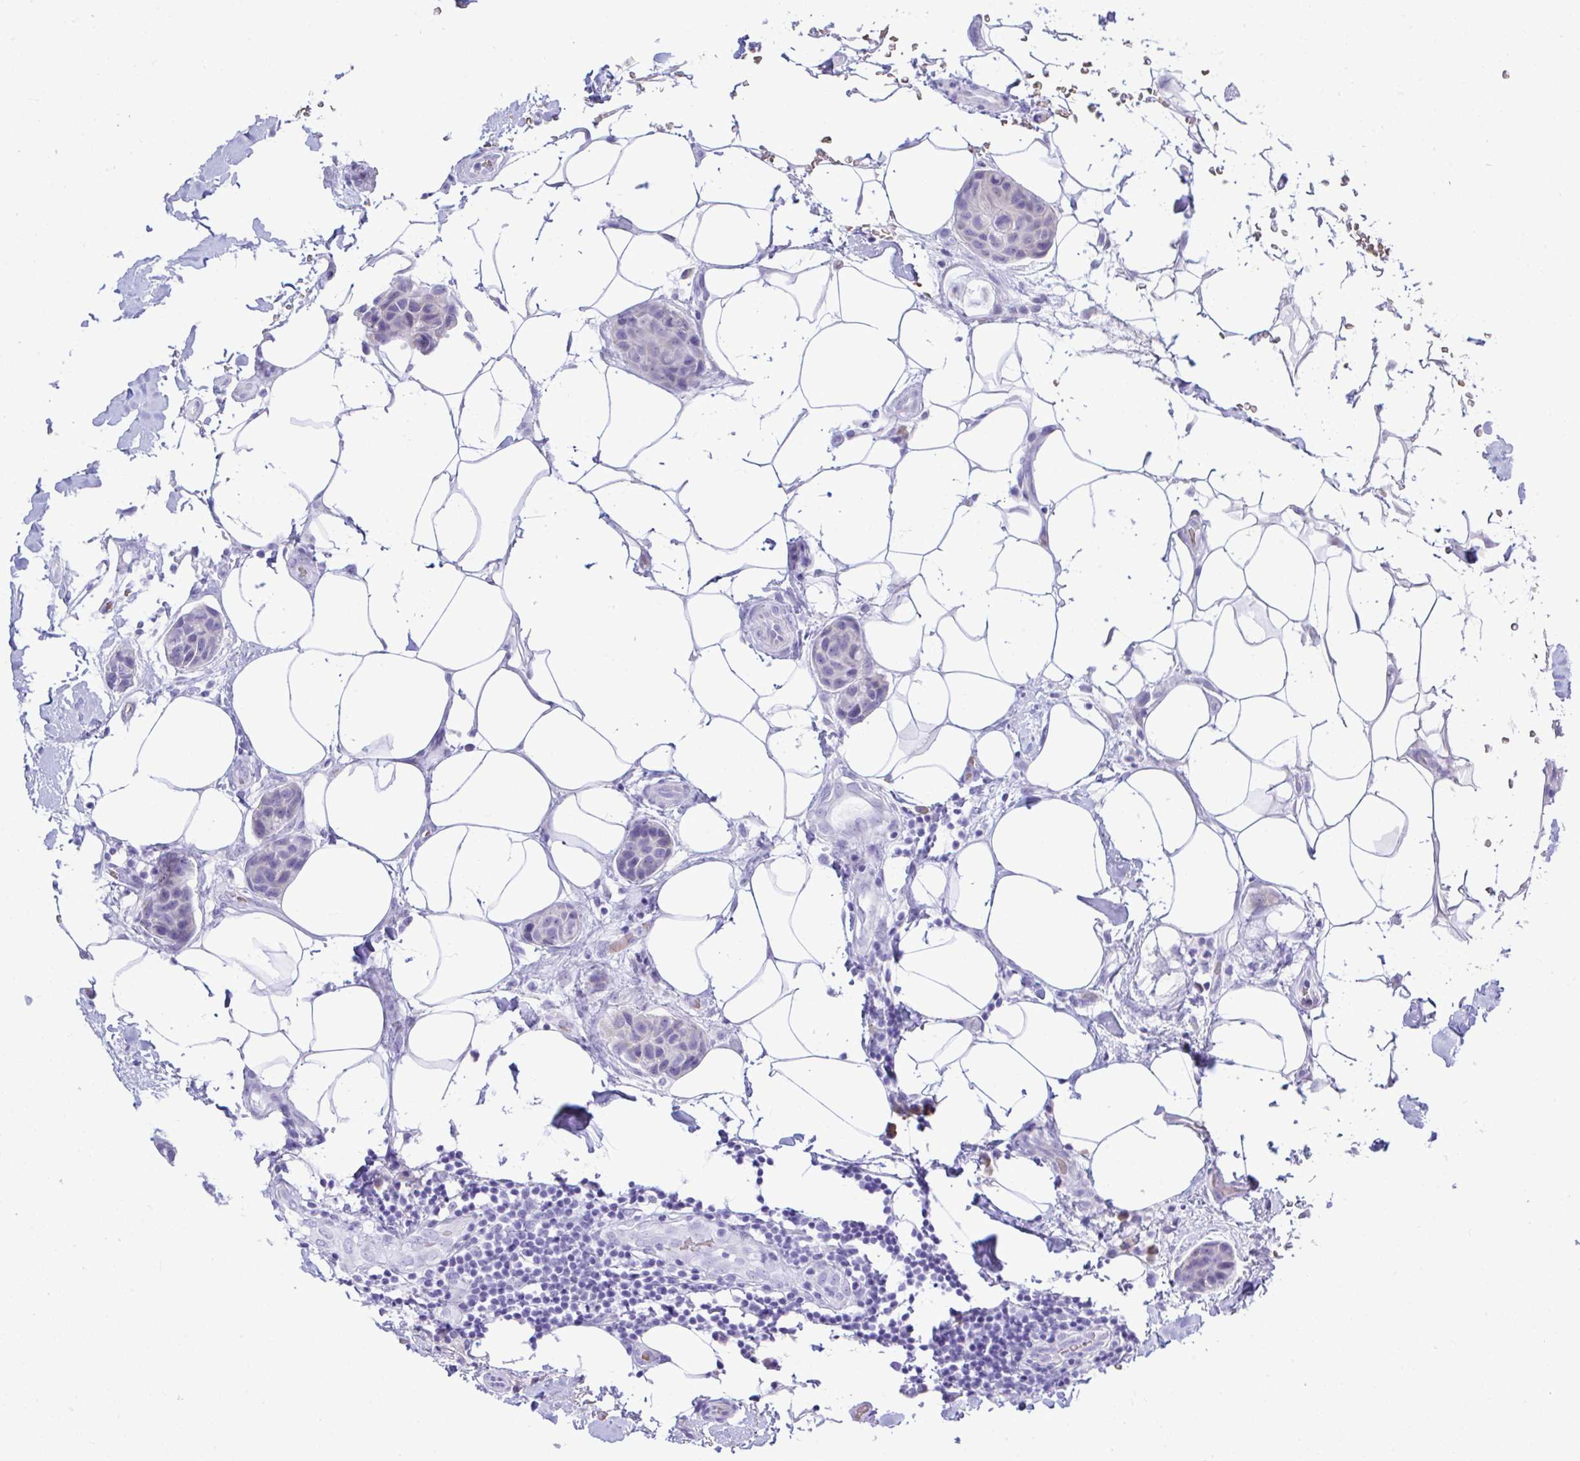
{"staining": {"intensity": "negative", "quantity": "none", "location": "none"}, "tissue": "breast cancer", "cell_type": "Tumor cells", "image_type": "cancer", "snomed": [{"axis": "morphology", "description": "Duct carcinoma"}, {"axis": "topography", "description": "Breast"}, {"axis": "topography", "description": "Lymph node"}], "caption": "Immunohistochemical staining of breast cancer reveals no significant staining in tumor cells. (DAB (3,3'-diaminobenzidine) IHC visualized using brightfield microscopy, high magnification).", "gene": "SEL1L2", "patient": {"sex": "female", "age": 80}}